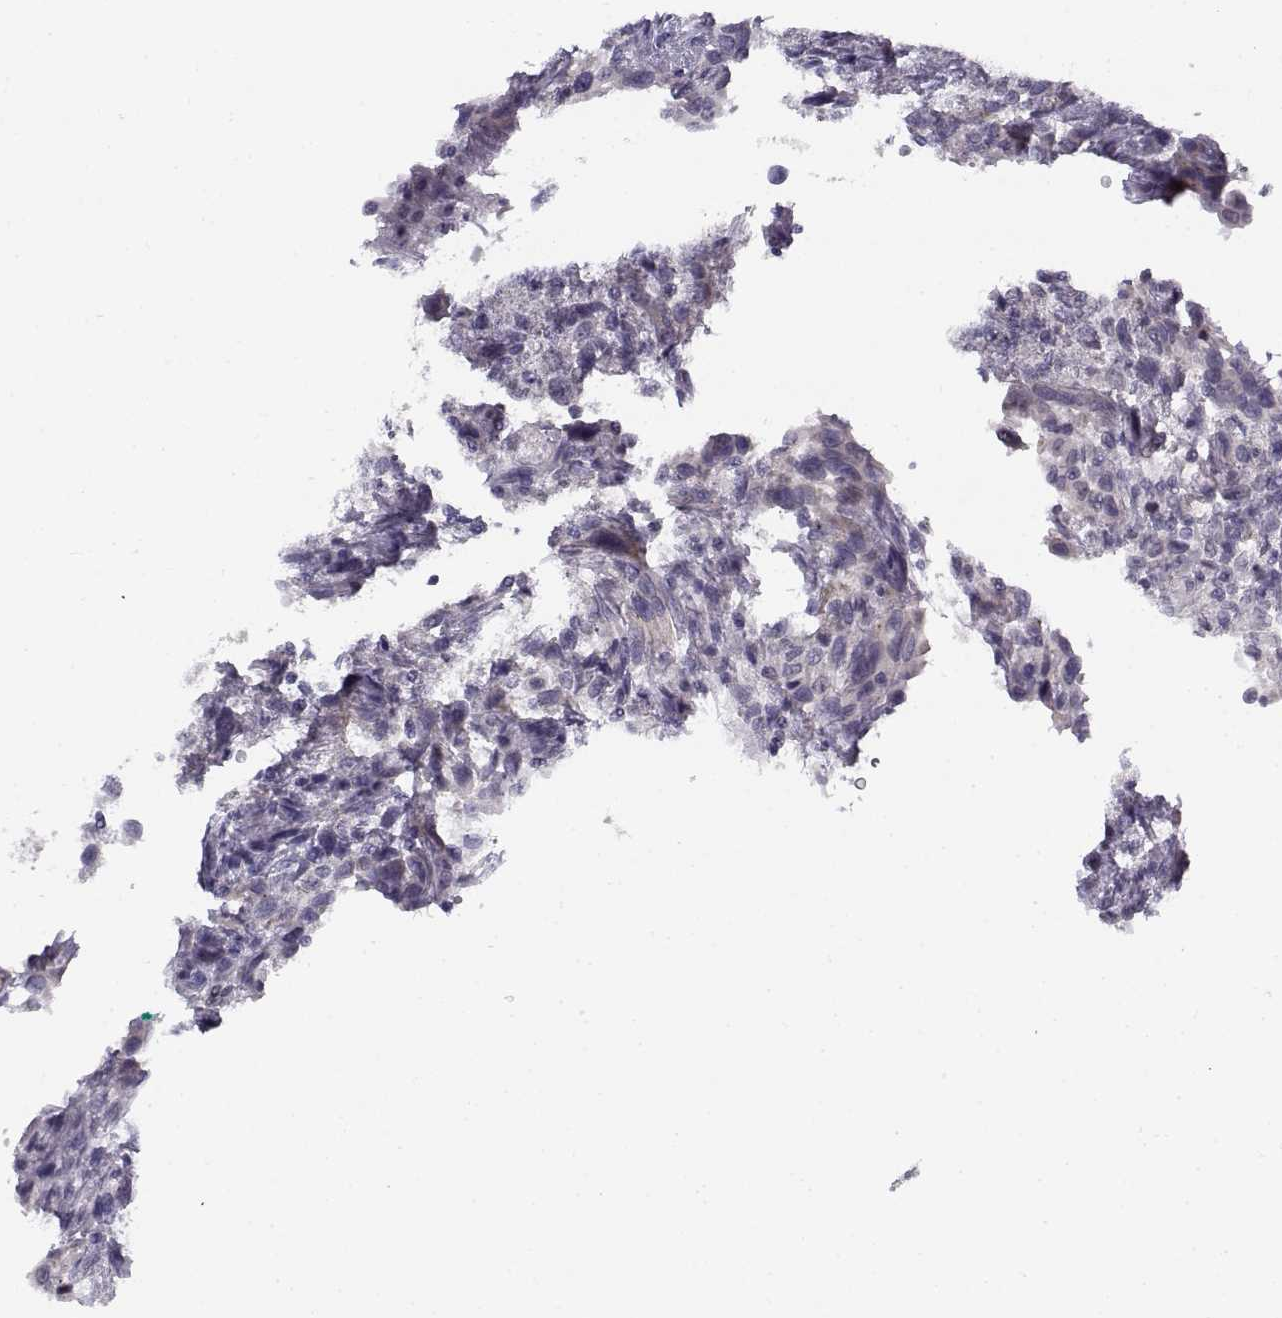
{"staining": {"intensity": "moderate", "quantity": "<25%", "location": "cytoplasmic/membranous"}, "tissue": "urothelial cancer", "cell_type": "Tumor cells", "image_type": "cancer", "snomed": [{"axis": "morphology", "description": "Urothelial carcinoma, NOS"}, {"axis": "morphology", "description": "Urothelial carcinoma, High grade"}, {"axis": "topography", "description": "Urinary bladder"}], "caption": "This photomicrograph demonstrates immunohistochemistry staining of transitional cell carcinoma, with low moderate cytoplasmic/membranous positivity in about <25% of tumor cells.", "gene": "DDX25", "patient": {"sex": "female", "age": 64}}